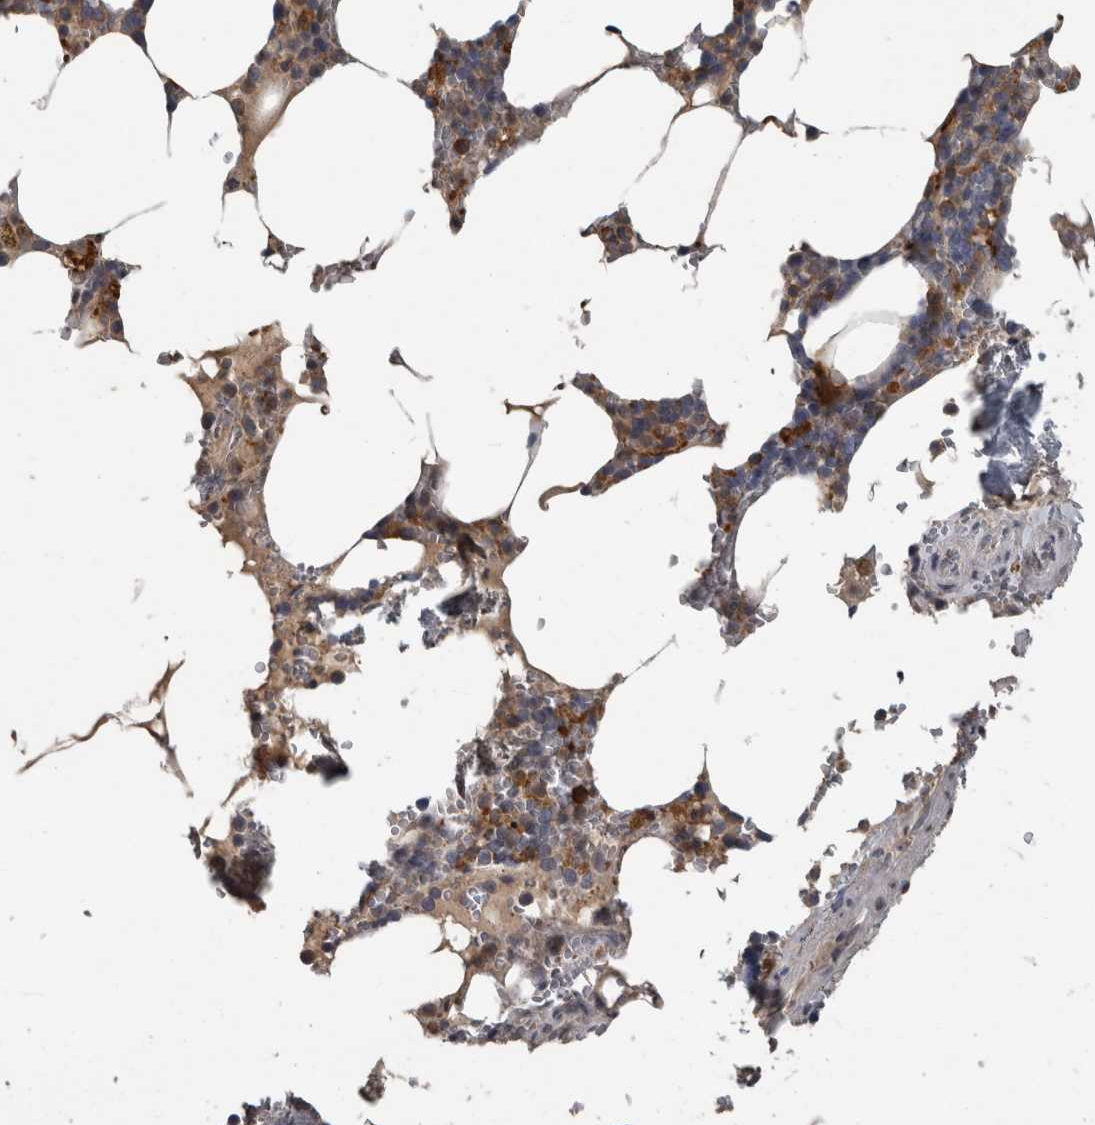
{"staining": {"intensity": "moderate", "quantity": "<25%", "location": "cytoplasmic/membranous"}, "tissue": "bone marrow", "cell_type": "Hematopoietic cells", "image_type": "normal", "snomed": [{"axis": "morphology", "description": "Normal tissue, NOS"}, {"axis": "topography", "description": "Bone marrow"}], "caption": "An IHC photomicrograph of normal tissue is shown. Protein staining in brown highlights moderate cytoplasmic/membranous positivity in bone marrow within hematopoietic cells. The protein is stained brown, and the nuclei are stained in blue (DAB (3,3'-diaminobenzidine) IHC with brightfield microscopy, high magnification).", "gene": "PIK3AP1", "patient": {"sex": "male", "age": 70}}